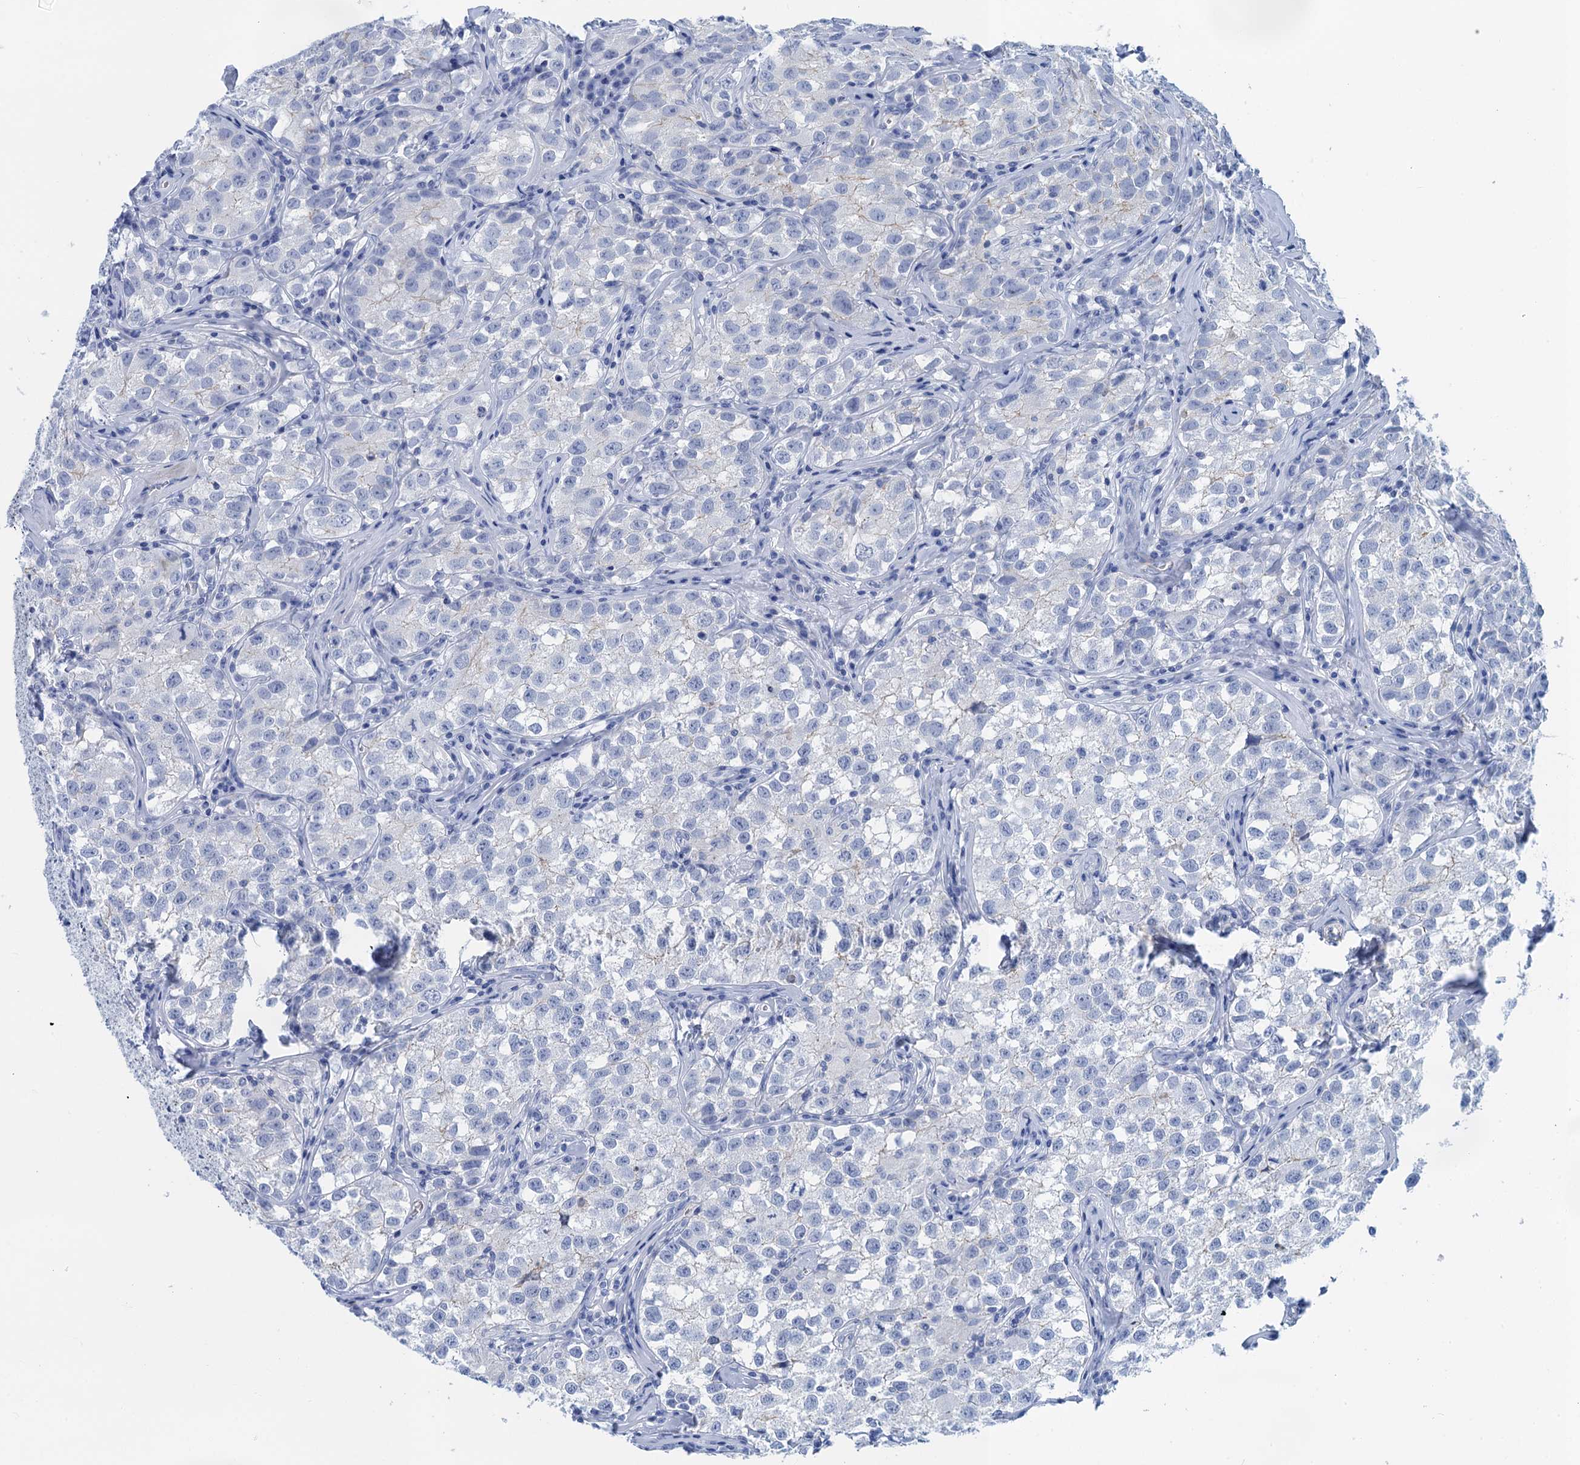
{"staining": {"intensity": "negative", "quantity": "none", "location": "none"}, "tissue": "testis cancer", "cell_type": "Tumor cells", "image_type": "cancer", "snomed": [{"axis": "morphology", "description": "Seminoma, NOS"}, {"axis": "morphology", "description": "Carcinoma, Embryonal, NOS"}, {"axis": "topography", "description": "Testis"}], "caption": "High magnification brightfield microscopy of seminoma (testis) stained with DAB (3,3'-diaminobenzidine) (brown) and counterstained with hematoxylin (blue): tumor cells show no significant positivity. The staining is performed using DAB brown chromogen with nuclei counter-stained in using hematoxylin.", "gene": "CALML5", "patient": {"sex": "male", "age": 43}}